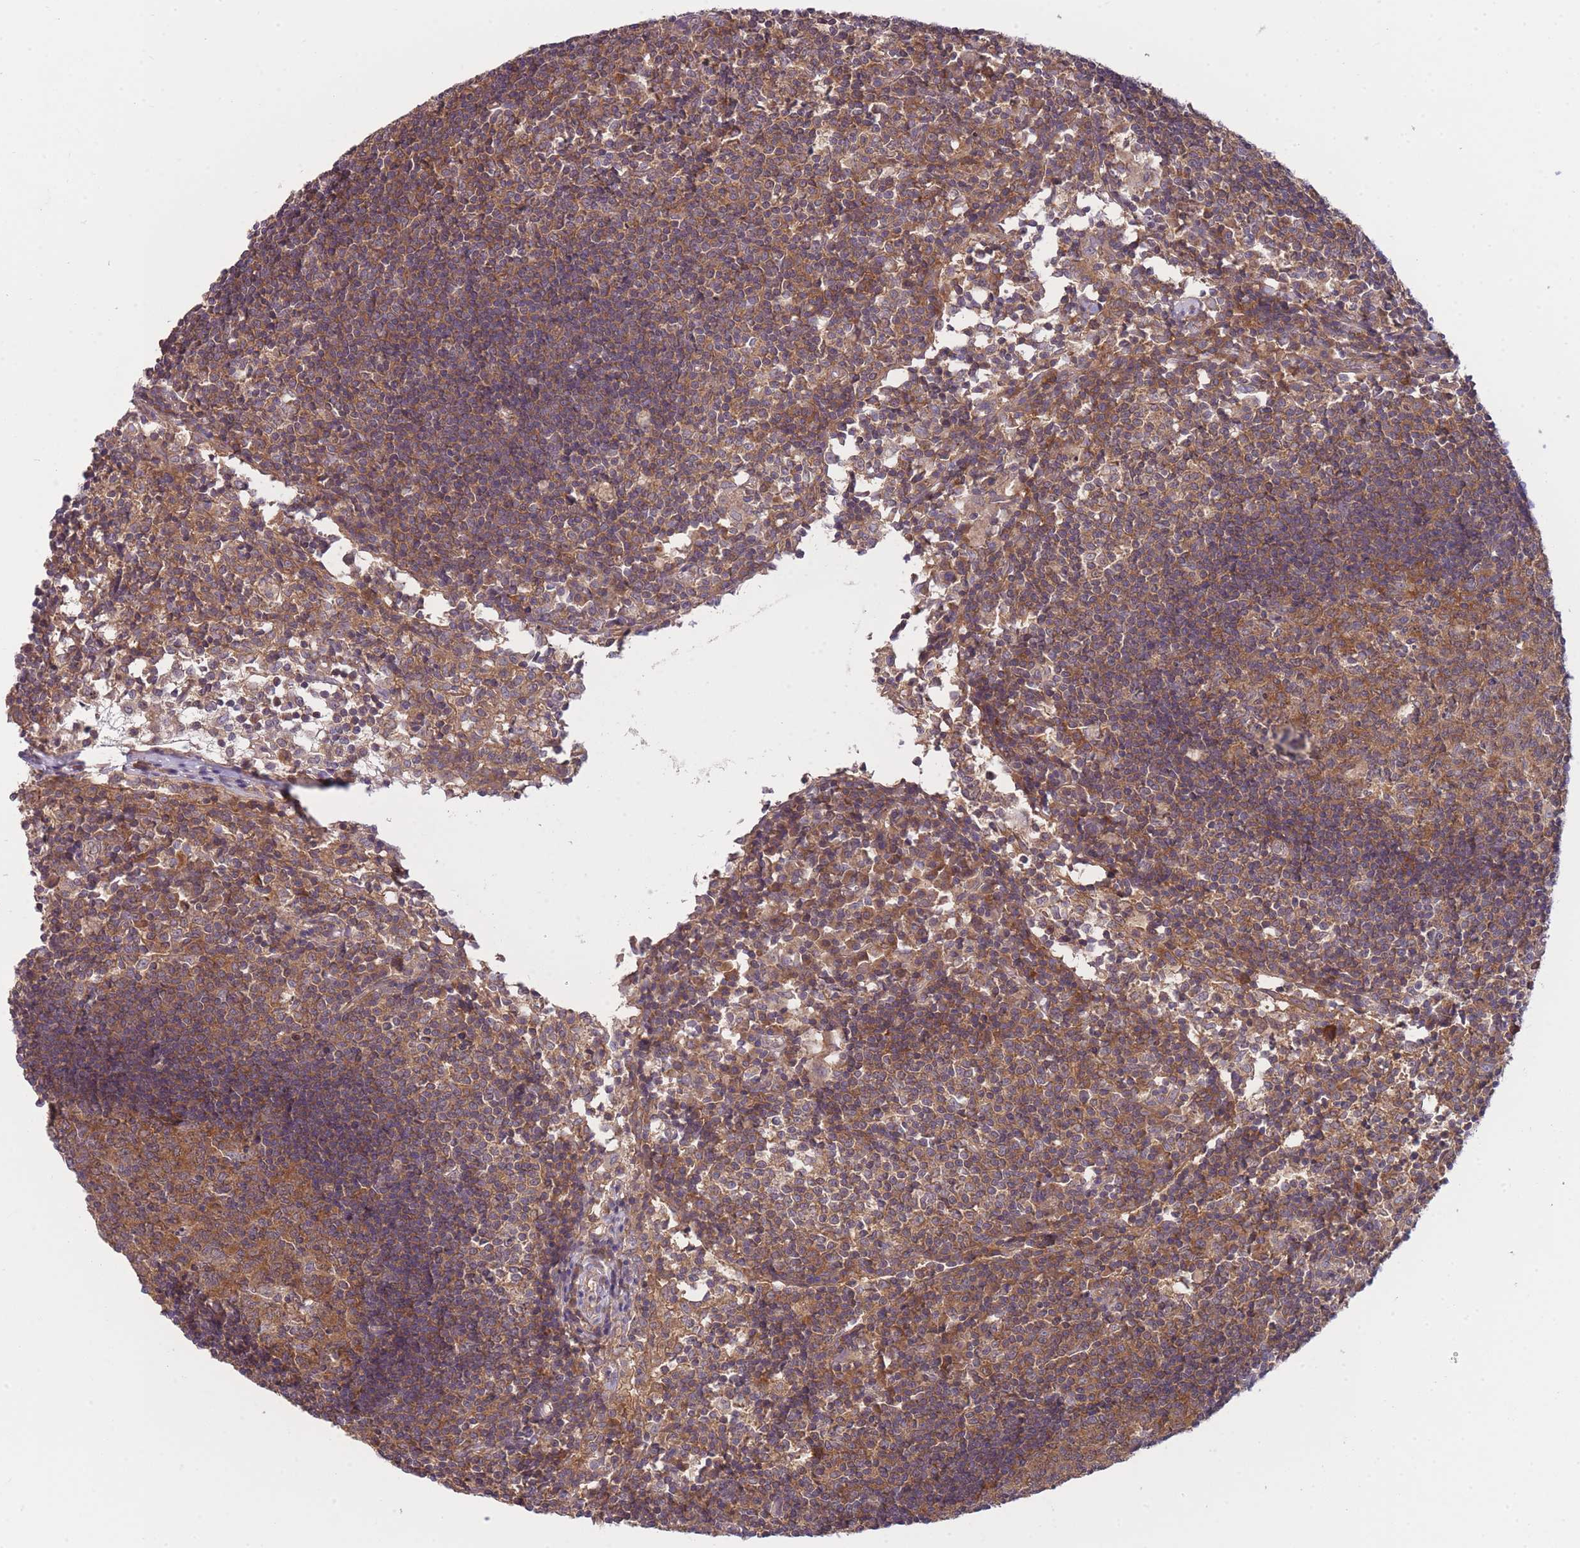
{"staining": {"intensity": "moderate", "quantity": ">75%", "location": "cytoplasmic/membranous"}, "tissue": "lymph node", "cell_type": "Germinal center cells", "image_type": "normal", "snomed": [{"axis": "morphology", "description": "Normal tissue, NOS"}, {"axis": "topography", "description": "Lymph node"}], "caption": "Immunohistochemical staining of unremarkable lymph node displays medium levels of moderate cytoplasmic/membranous expression in approximately >75% of germinal center cells.", "gene": "PFDN6", "patient": {"sex": "female", "age": 55}}